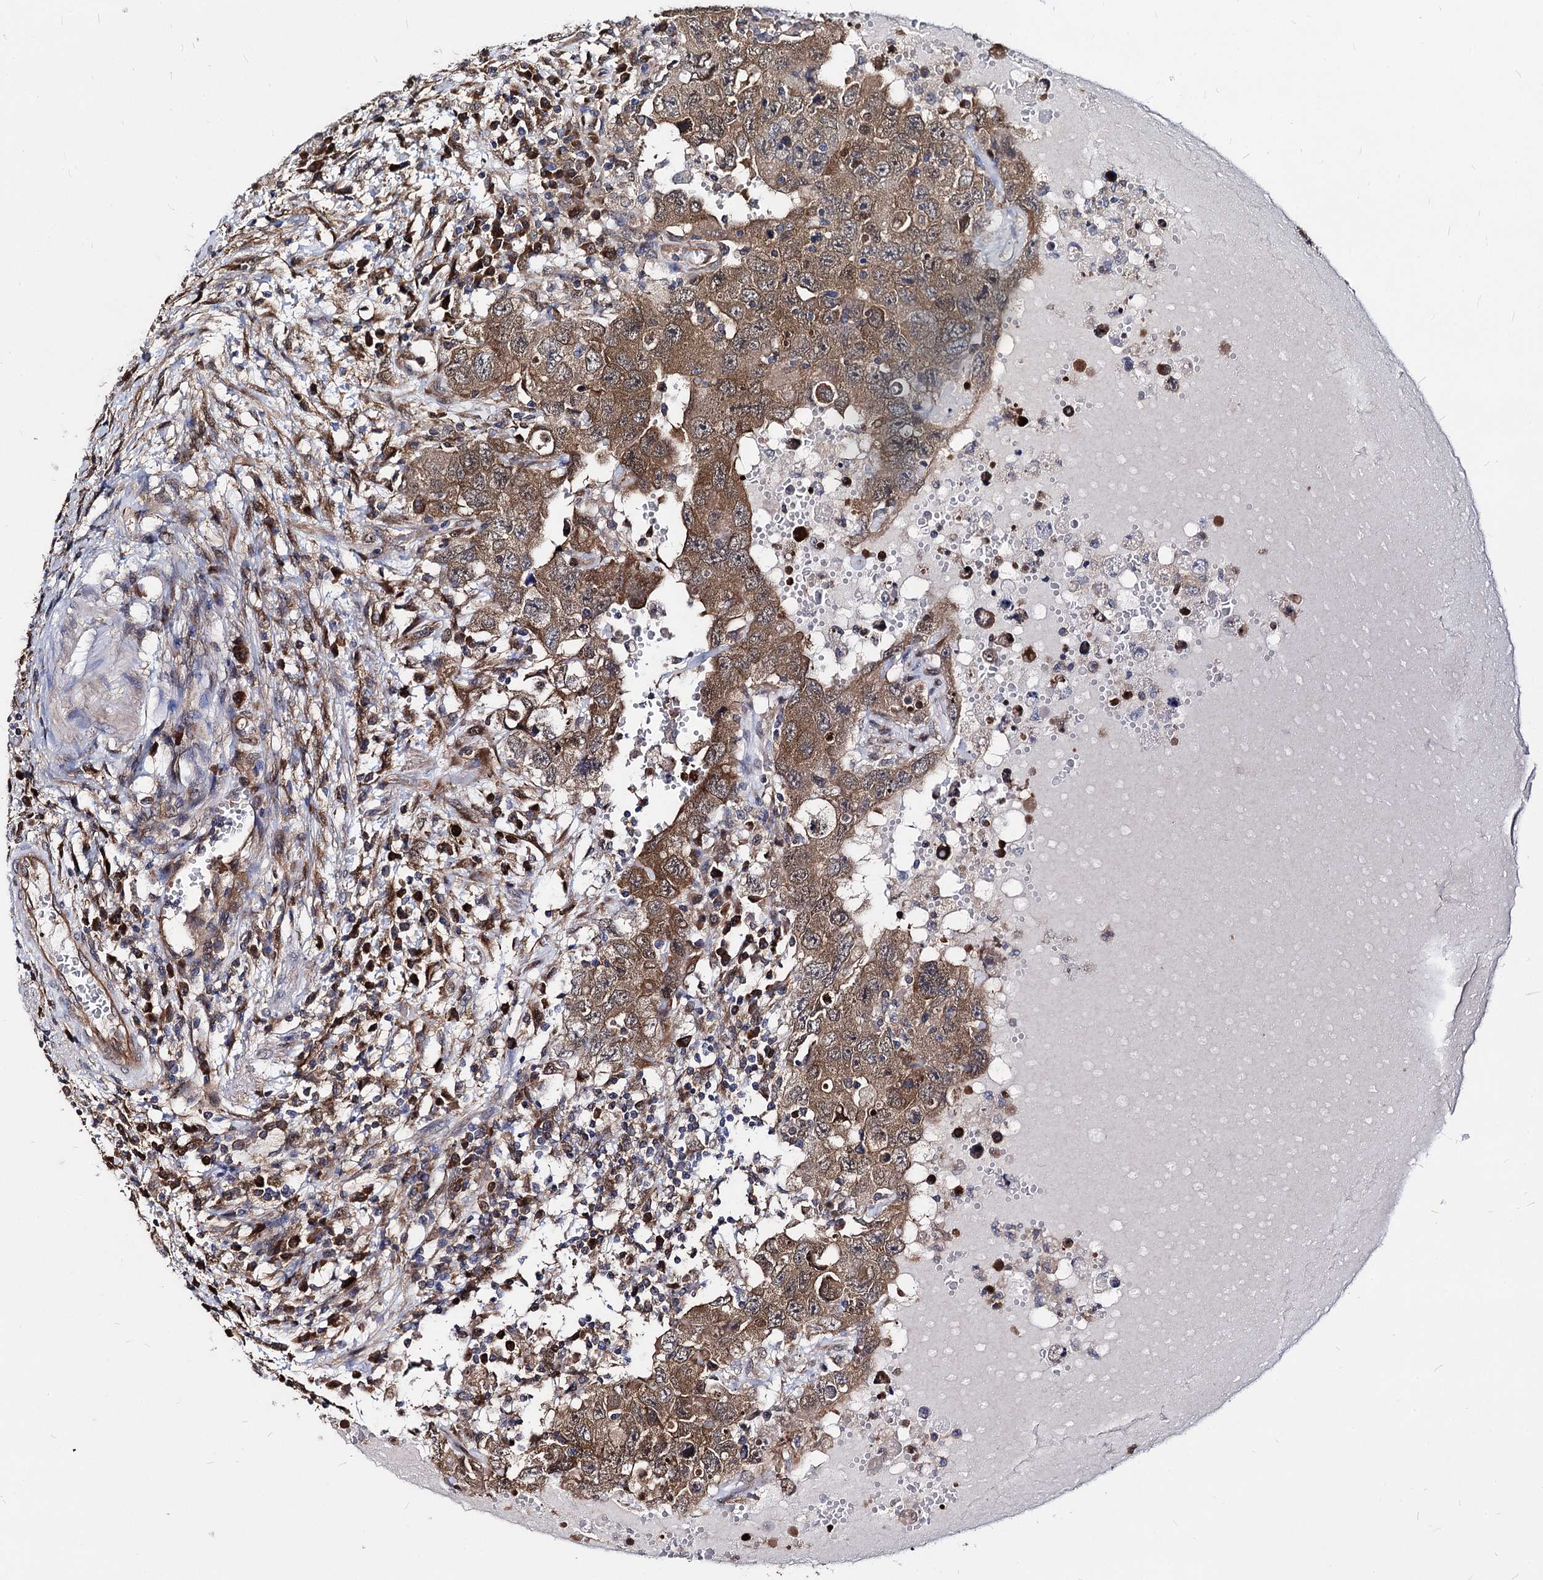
{"staining": {"intensity": "moderate", "quantity": ">75%", "location": "cytoplasmic/membranous"}, "tissue": "testis cancer", "cell_type": "Tumor cells", "image_type": "cancer", "snomed": [{"axis": "morphology", "description": "Carcinoma, Embryonal, NOS"}, {"axis": "topography", "description": "Testis"}], "caption": "A brown stain labels moderate cytoplasmic/membranous positivity of a protein in testis cancer (embryonal carcinoma) tumor cells.", "gene": "NME1", "patient": {"sex": "male", "age": 26}}